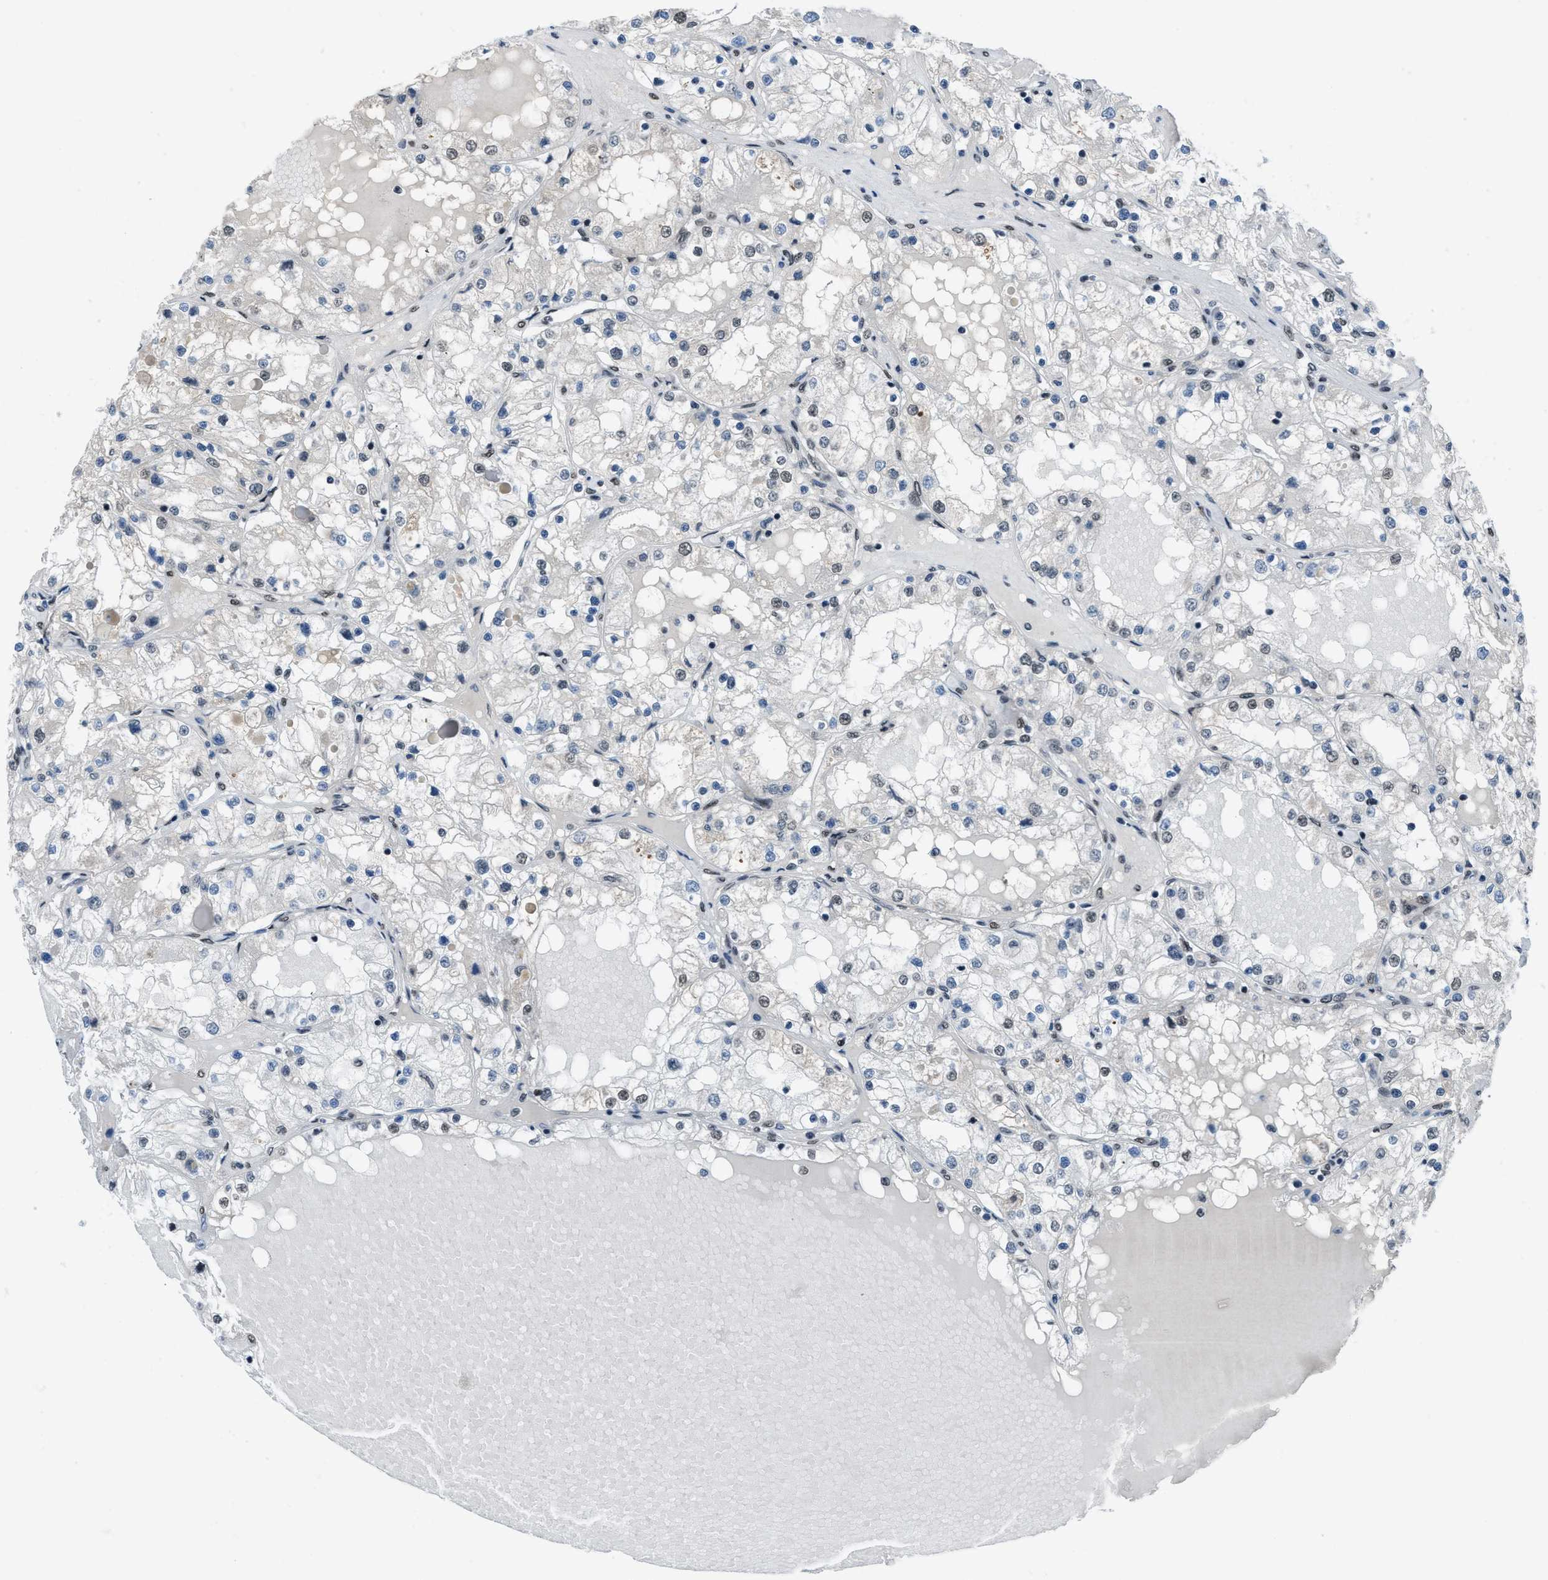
{"staining": {"intensity": "weak", "quantity": "<25%", "location": "nuclear"}, "tissue": "renal cancer", "cell_type": "Tumor cells", "image_type": "cancer", "snomed": [{"axis": "morphology", "description": "Adenocarcinoma, NOS"}, {"axis": "topography", "description": "Kidney"}], "caption": "Renal adenocarcinoma was stained to show a protein in brown. There is no significant expression in tumor cells.", "gene": "GATAD2B", "patient": {"sex": "male", "age": 68}}